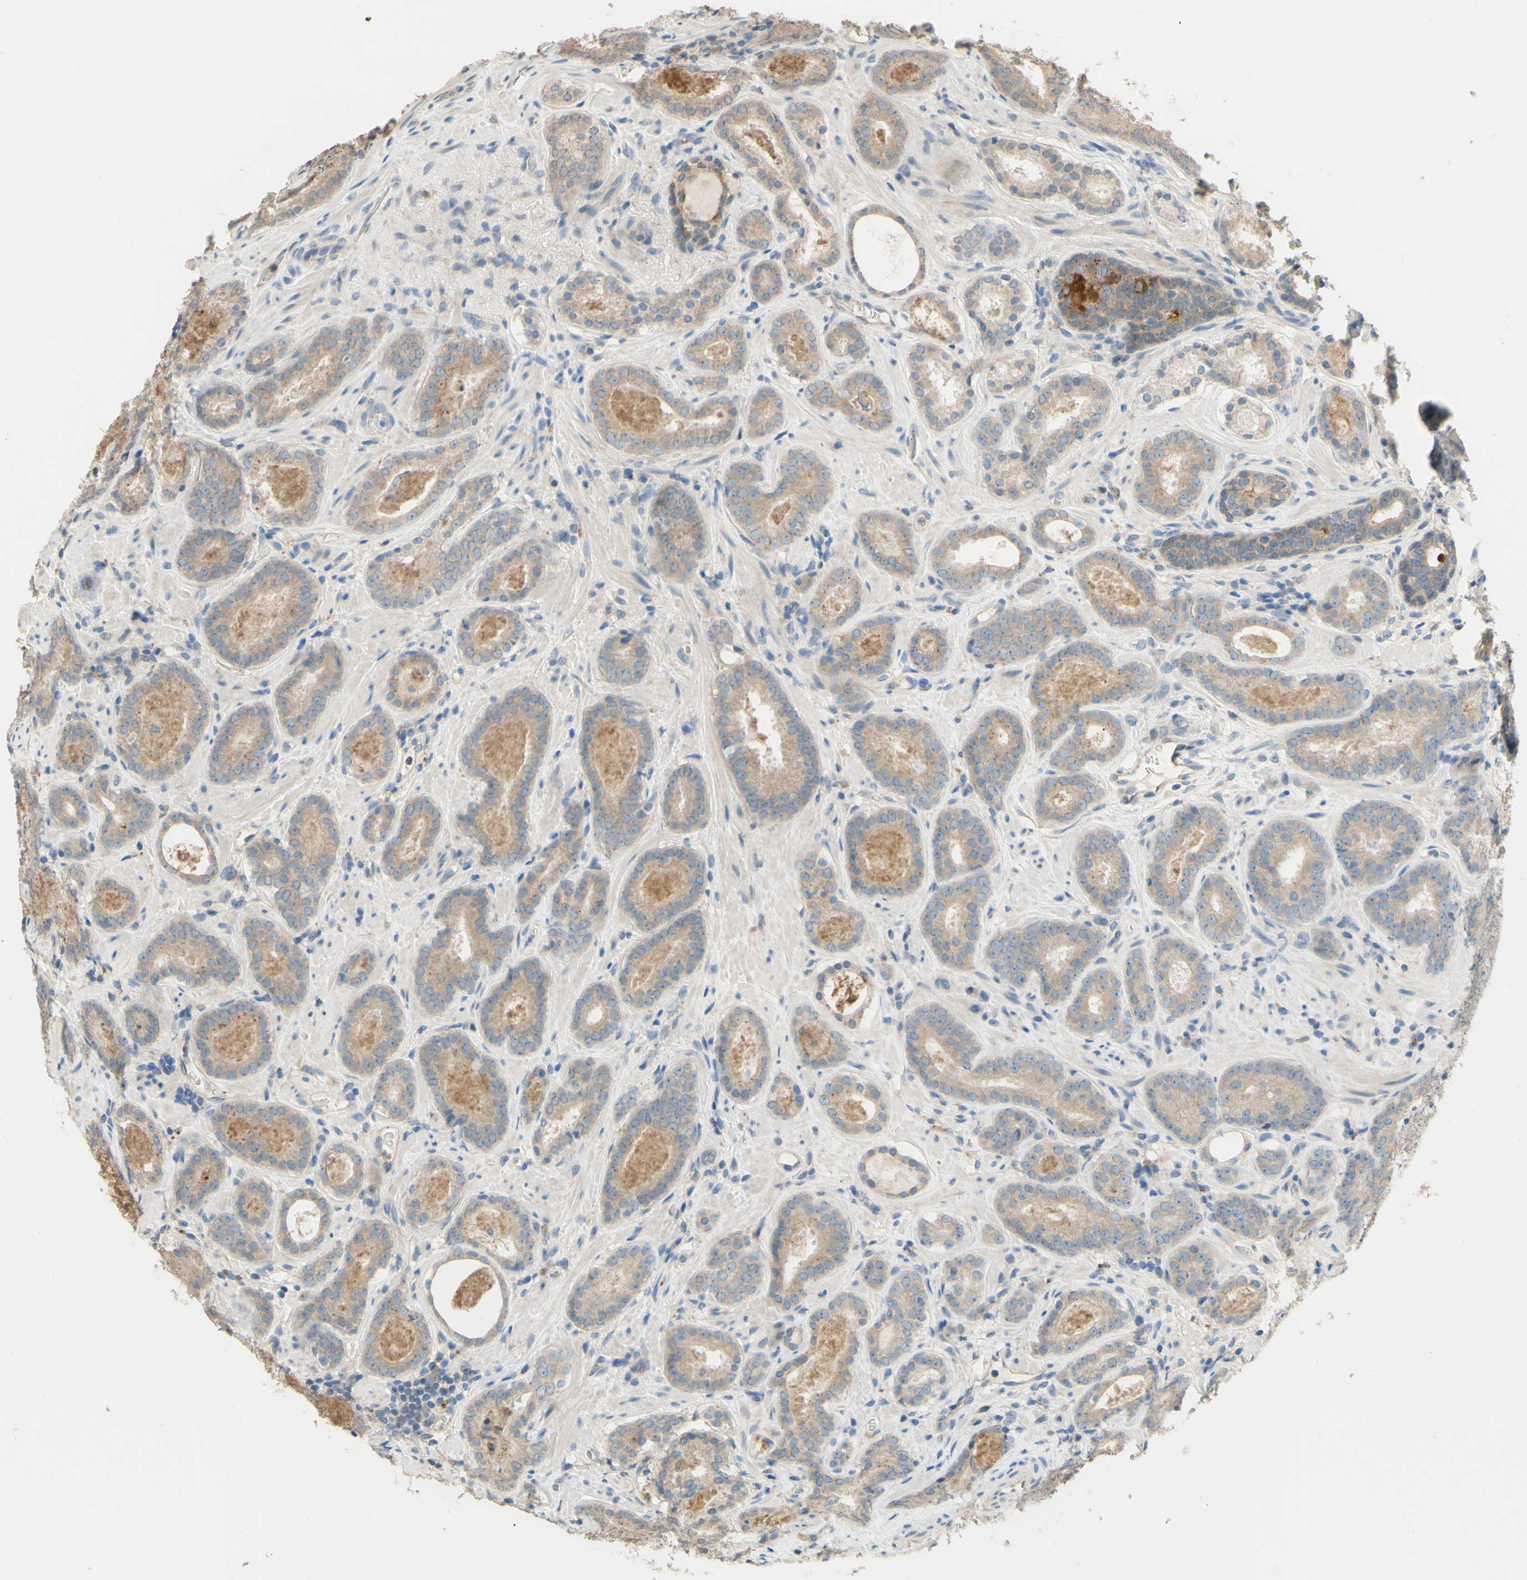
{"staining": {"intensity": "weak", "quantity": ">75%", "location": "cytoplasmic/membranous"}, "tissue": "prostate cancer", "cell_type": "Tumor cells", "image_type": "cancer", "snomed": [{"axis": "morphology", "description": "Adenocarcinoma, Low grade"}, {"axis": "topography", "description": "Prostate"}], "caption": "There is low levels of weak cytoplasmic/membranous positivity in tumor cells of prostate adenocarcinoma (low-grade), as demonstrated by immunohistochemical staining (brown color).", "gene": "SMIM19", "patient": {"sex": "male", "age": 69}}